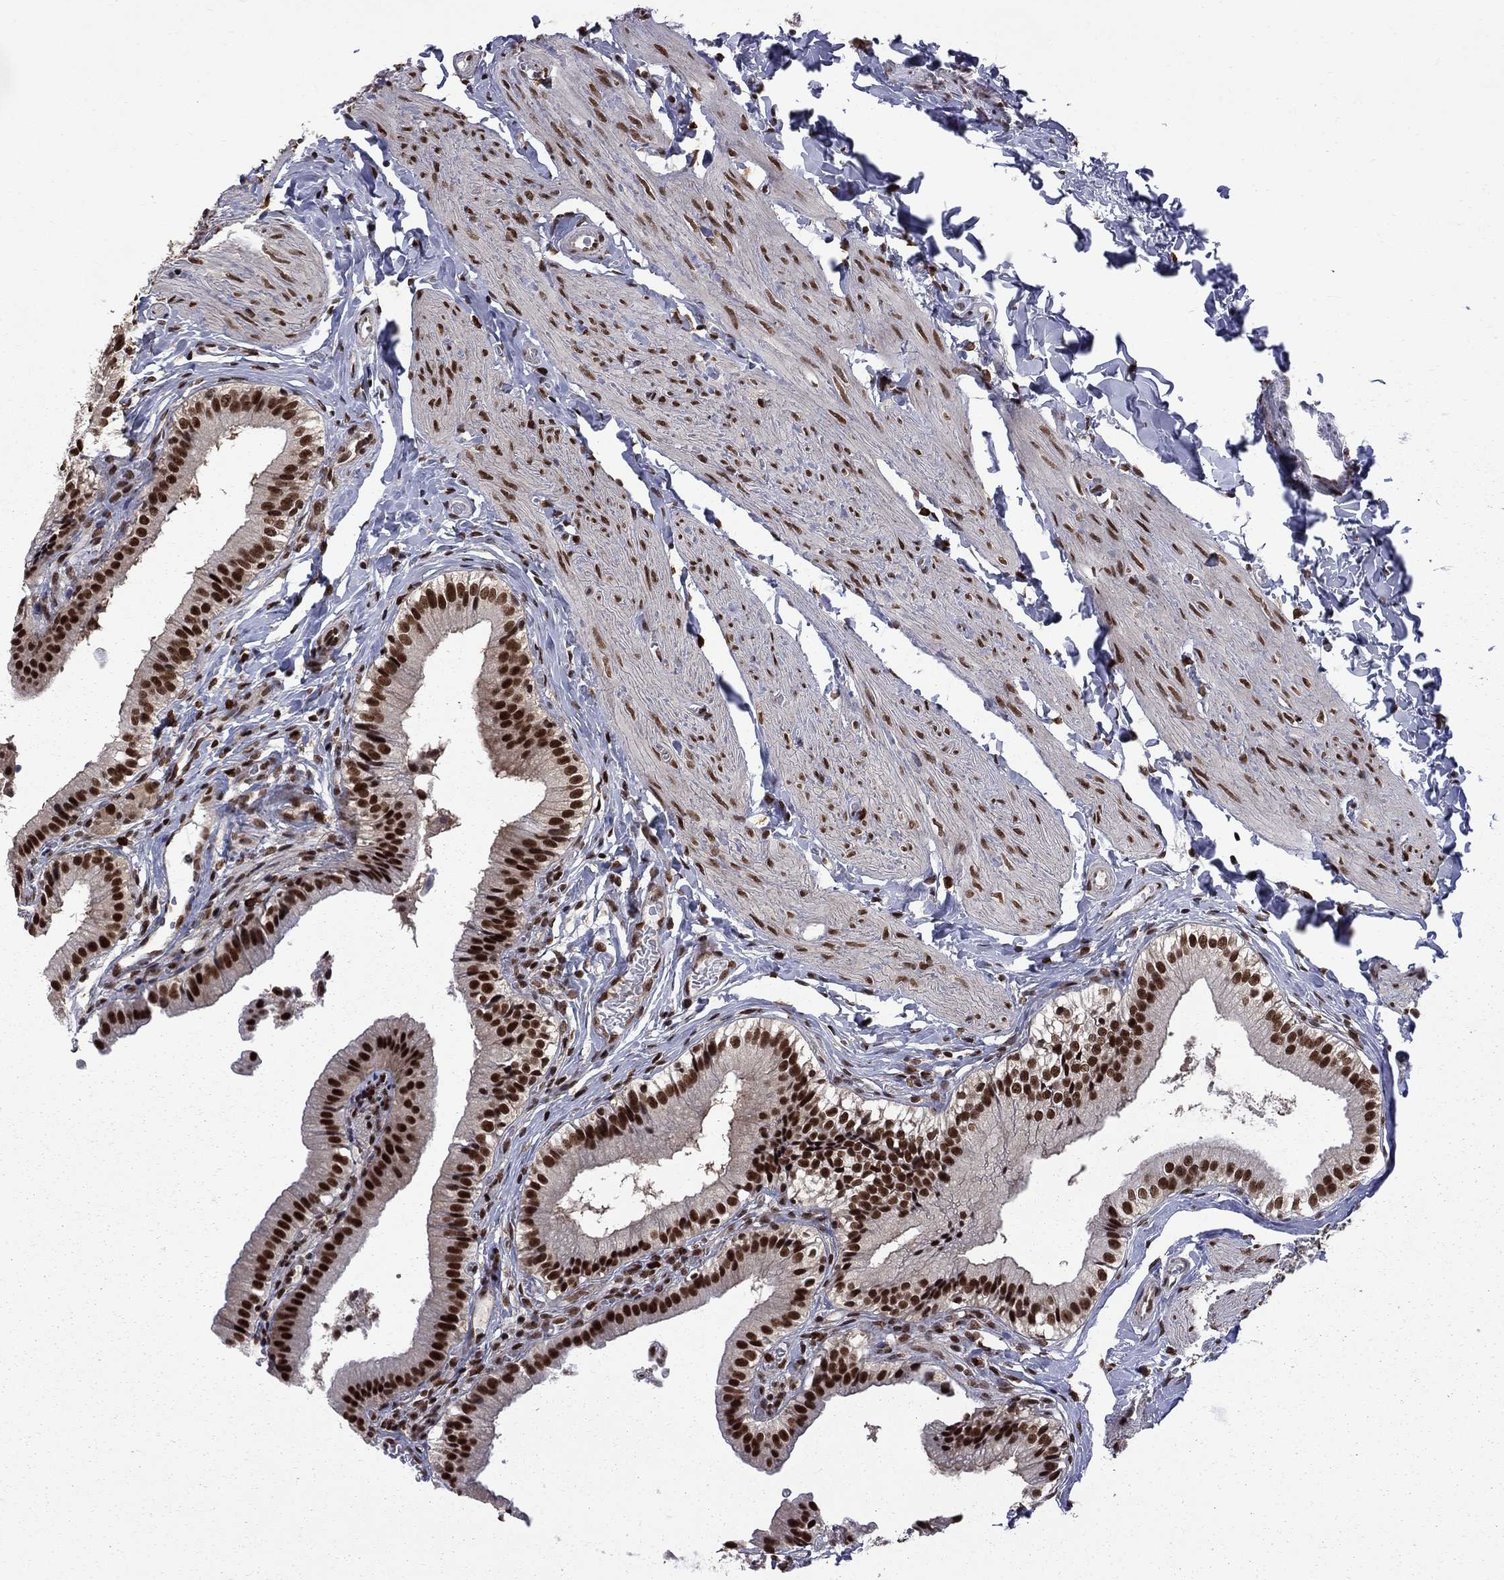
{"staining": {"intensity": "strong", "quantity": ">75%", "location": "nuclear"}, "tissue": "gallbladder", "cell_type": "Glandular cells", "image_type": "normal", "snomed": [{"axis": "morphology", "description": "Normal tissue, NOS"}, {"axis": "topography", "description": "Gallbladder"}], "caption": "High-power microscopy captured an IHC image of unremarkable gallbladder, revealing strong nuclear positivity in approximately >75% of glandular cells.", "gene": "MED25", "patient": {"sex": "female", "age": 47}}